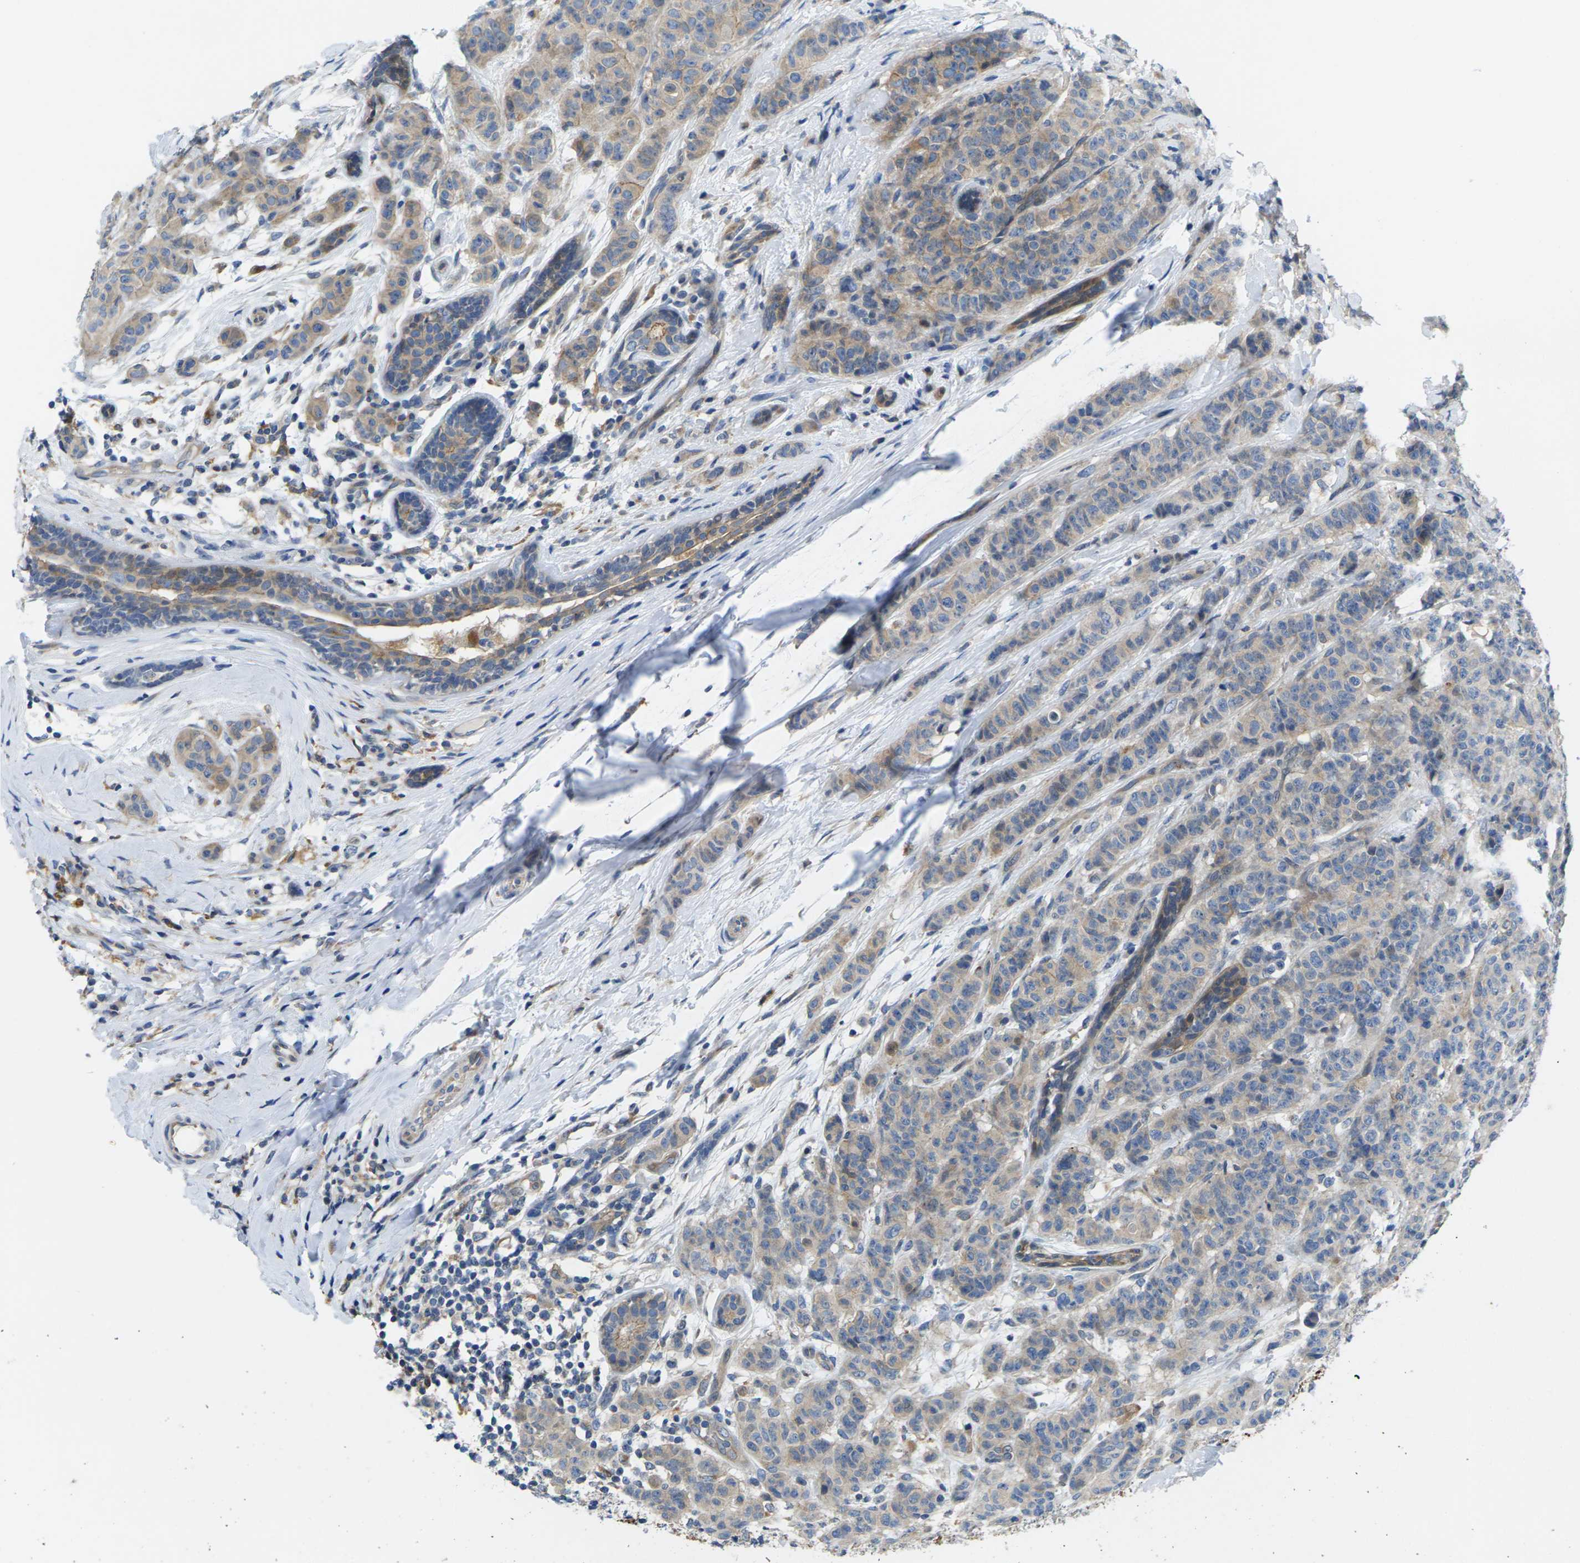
{"staining": {"intensity": "moderate", "quantity": ">75%", "location": "cytoplasmic/membranous"}, "tissue": "breast cancer", "cell_type": "Tumor cells", "image_type": "cancer", "snomed": [{"axis": "morphology", "description": "Normal tissue, NOS"}, {"axis": "morphology", "description": "Duct carcinoma"}, {"axis": "topography", "description": "Breast"}], "caption": "This image reveals immunohistochemistry (IHC) staining of breast cancer (invasive ductal carcinoma), with medium moderate cytoplasmic/membranous positivity in approximately >75% of tumor cells.", "gene": "SCNN1A", "patient": {"sex": "female", "age": 40}}